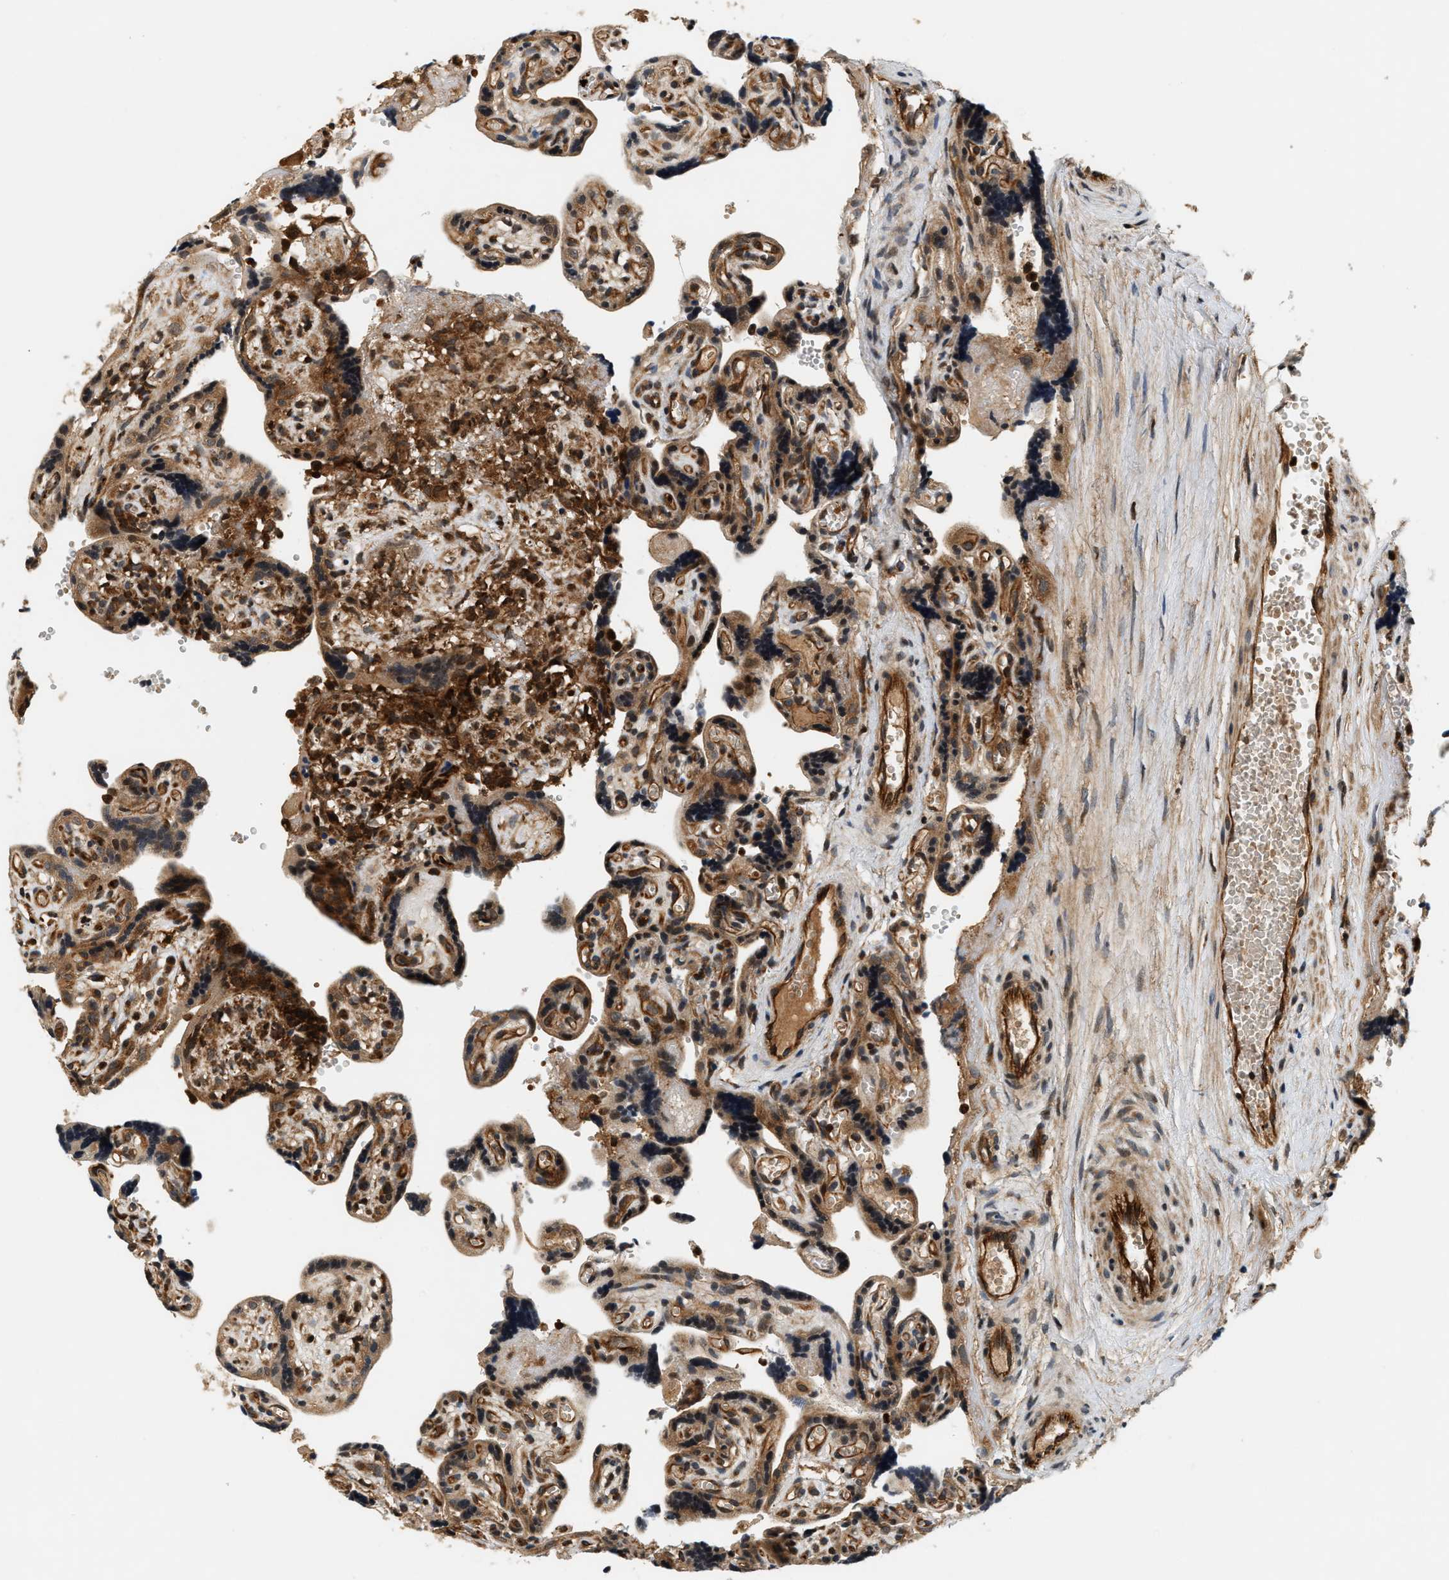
{"staining": {"intensity": "strong", "quantity": ">75%", "location": "cytoplasmic/membranous"}, "tissue": "placenta", "cell_type": "Decidual cells", "image_type": "normal", "snomed": [{"axis": "morphology", "description": "Normal tissue, NOS"}, {"axis": "topography", "description": "Placenta"}], "caption": "High-magnification brightfield microscopy of normal placenta stained with DAB (3,3'-diaminobenzidine) (brown) and counterstained with hematoxylin (blue). decidual cells exhibit strong cytoplasmic/membranous staining is identified in about>75% of cells.", "gene": "SAMD9", "patient": {"sex": "female", "age": 30}}